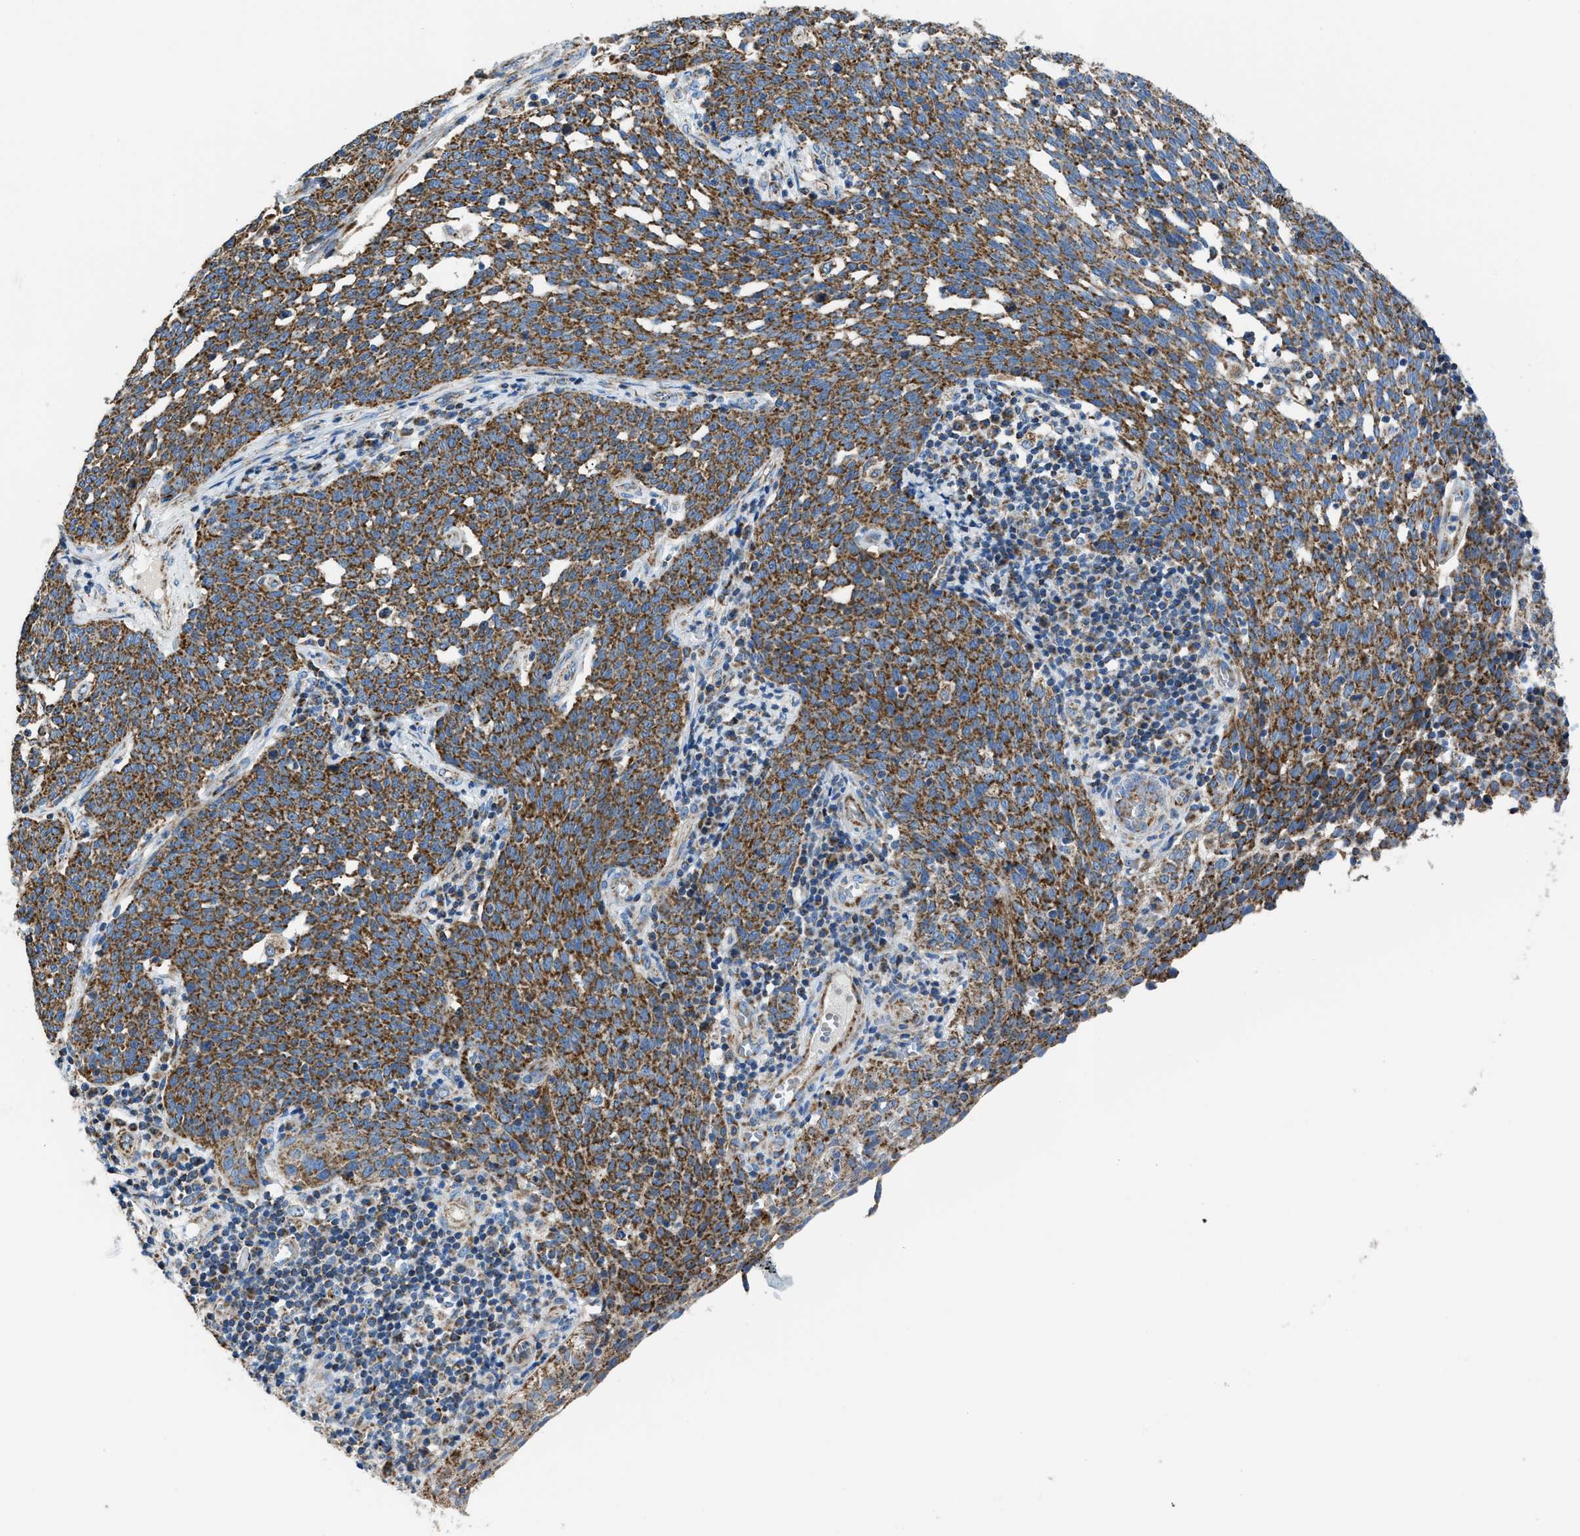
{"staining": {"intensity": "moderate", "quantity": ">75%", "location": "cytoplasmic/membranous"}, "tissue": "cervical cancer", "cell_type": "Tumor cells", "image_type": "cancer", "snomed": [{"axis": "morphology", "description": "Squamous cell carcinoma, NOS"}, {"axis": "topography", "description": "Cervix"}], "caption": "Brown immunohistochemical staining in cervical cancer demonstrates moderate cytoplasmic/membranous staining in approximately >75% of tumor cells.", "gene": "PHB2", "patient": {"sex": "female", "age": 34}}